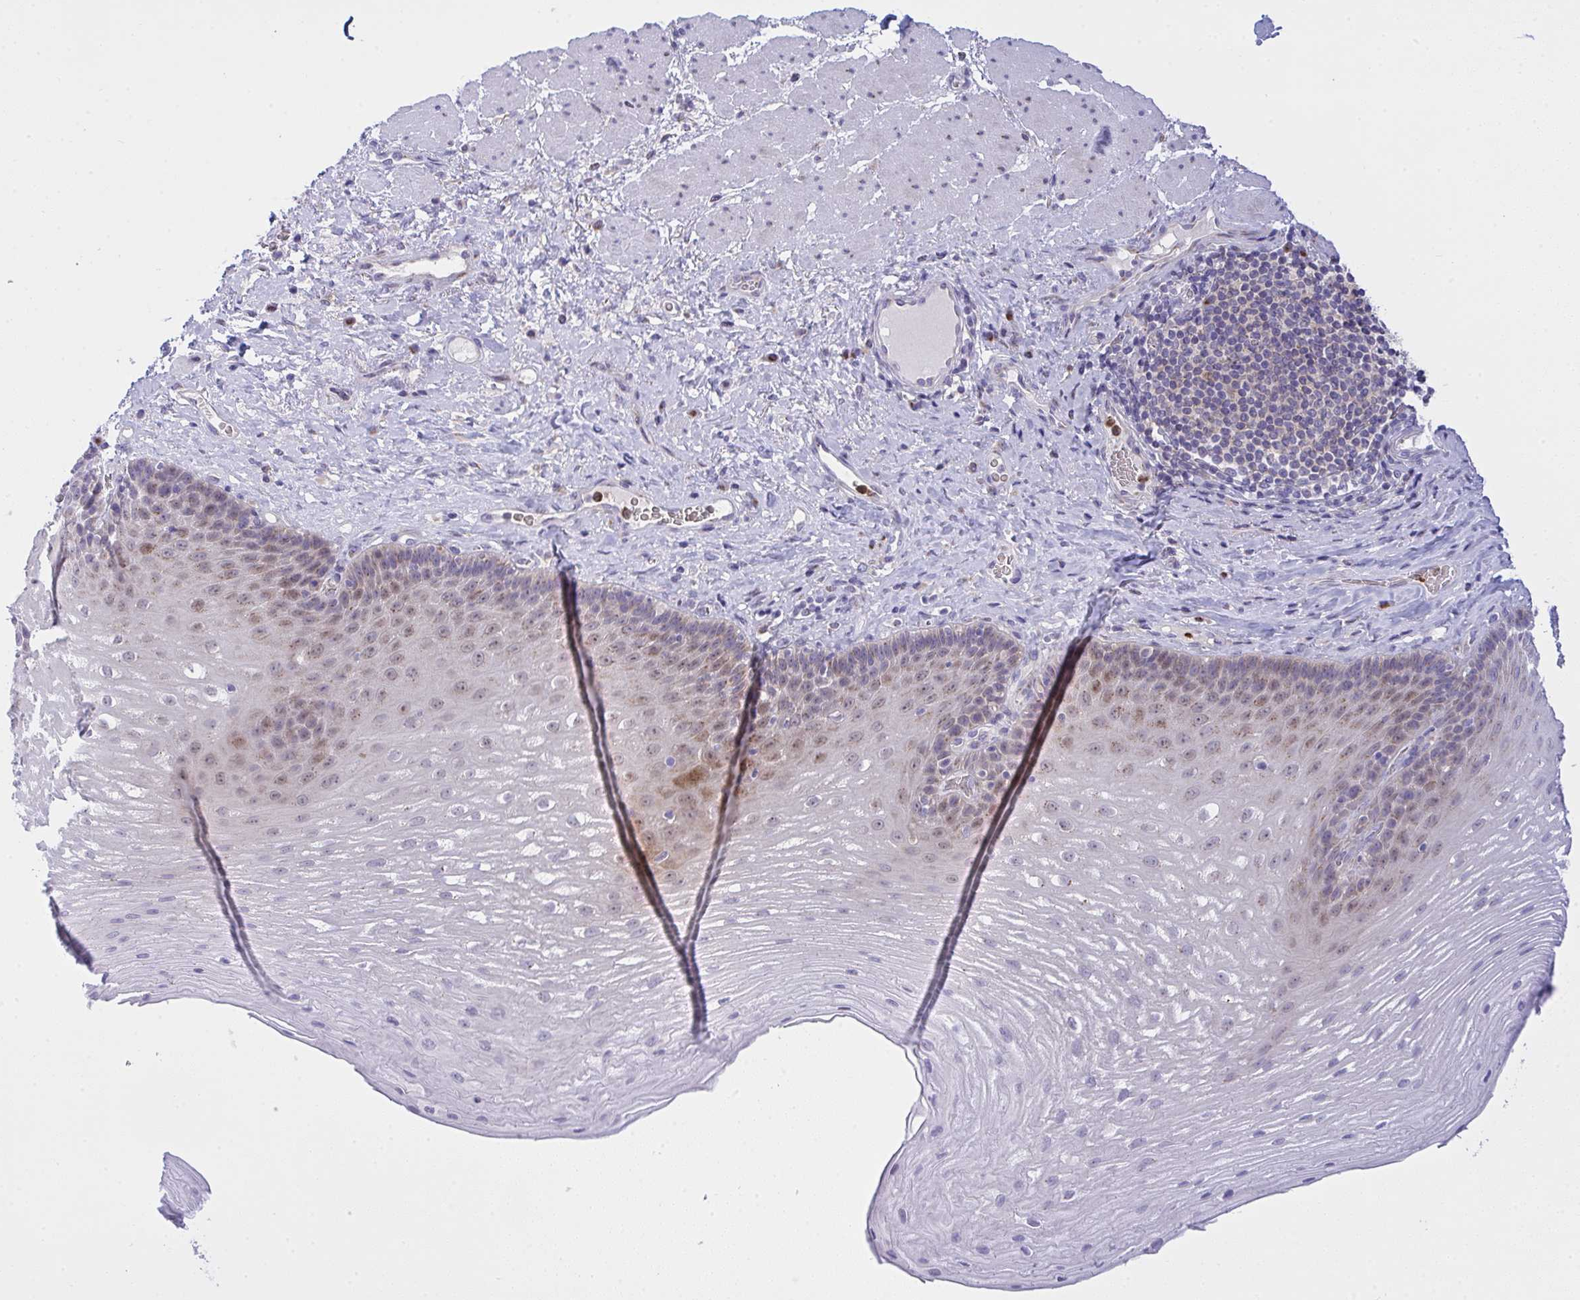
{"staining": {"intensity": "moderate", "quantity": "25%-75%", "location": "cytoplasmic/membranous,nuclear"}, "tissue": "esophagus", "cell_type": "Squamous epithelial cells", "image_type": "normal", "snomed": [{"axis": "morphology", "description": "Normal tissue, NOS"}, {"axis": "topography", "description": "Esophagus"}], "caption": "Esophagus stained with DAB (3,3'-diaminobenzidine) immunohistochemistry (IHC) demonstrates medium levels of moderate cytoplasmic/membranous,nuclear staining in approximately 25%-75% of squamous epithelial cells.", "gene": "ZNF554", "patient": {"sex": "male", "age": 62}}